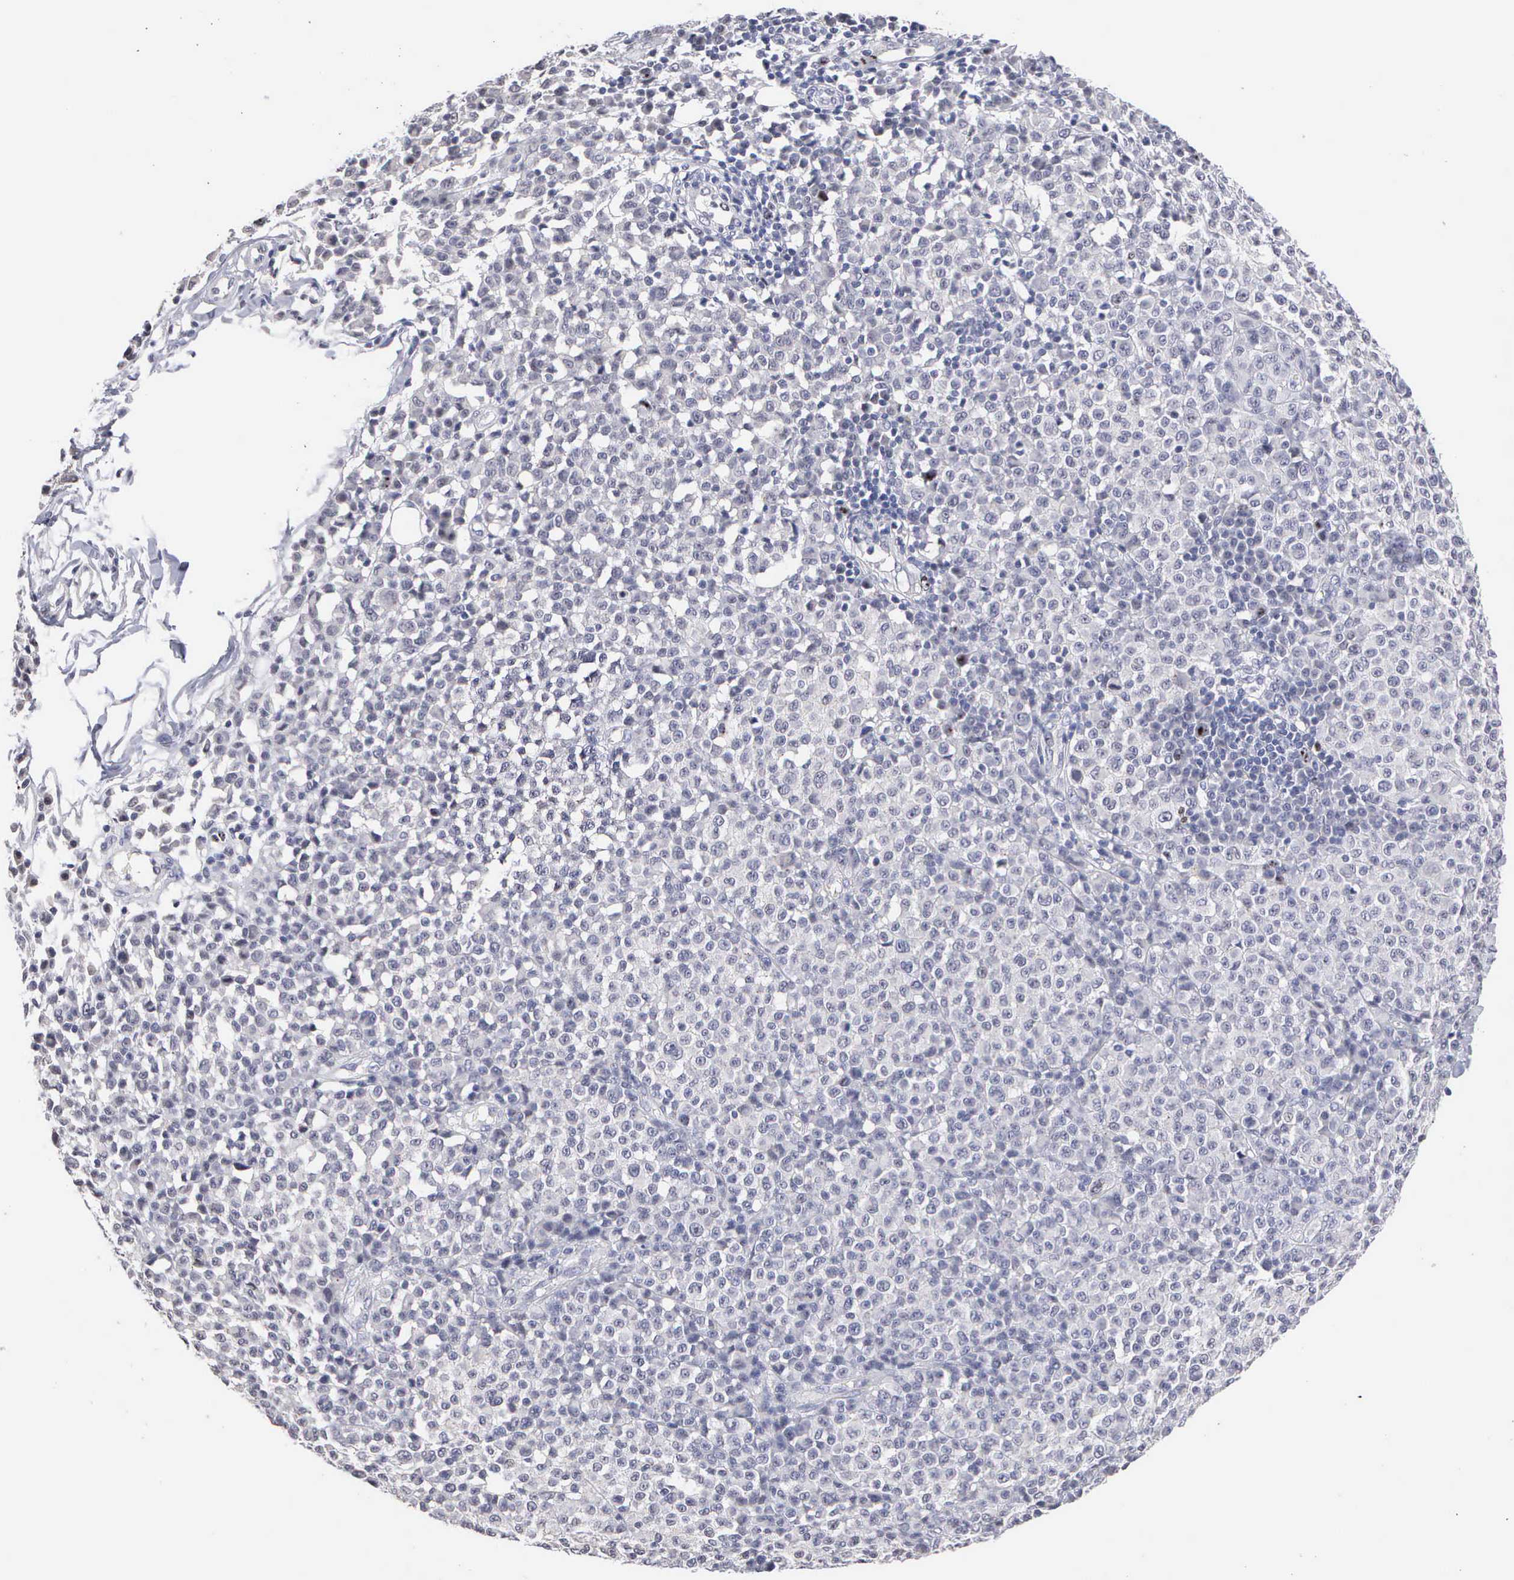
{"staining": {"intensity": "negative", "quantity": "none", "location": "none"}, "tissue": "melanoma", "cell_type": "Tumor cells", "image_type": "cancer", "snomed": [{"axis": "morphology", "description": "Malignant melanoma, Metastatic site"}, {"axis": "topography", "description": "Skin"}], "caption": "High magnification brightfield microscopy of melanoma stained with DAB (brown) and counterstained with hematoxylin (blue): tumor cells show no significant expression. (Brightfield microscopy of DAB (3,3'-diaminobenzidine) IHC at high magnification).", "gene": "KDM6A", "patient": {"sex": "male", "age": 32}}